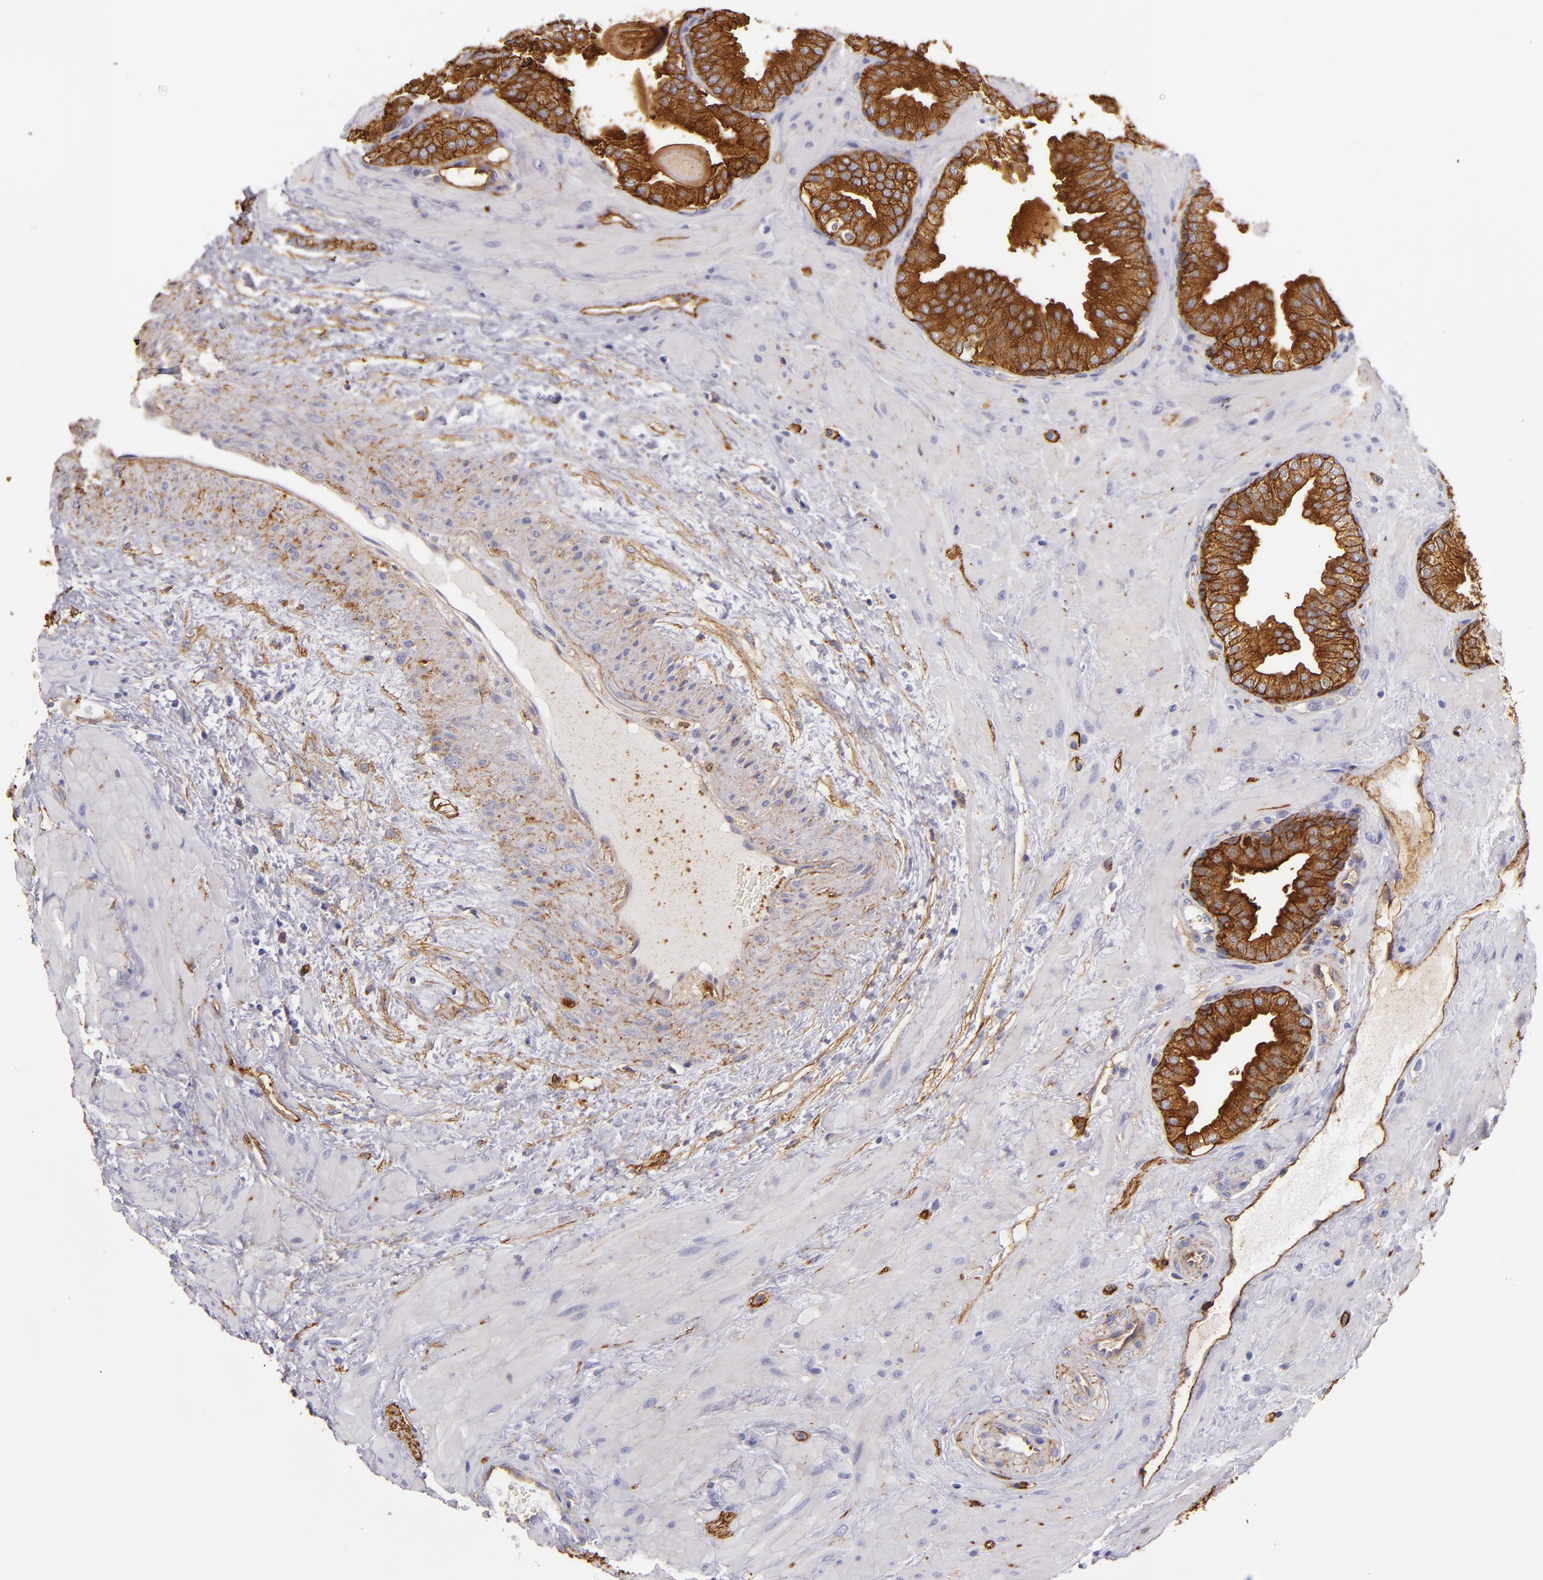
{"staining": {"intensity": "strong", "quantity": ">75%", "location": "cytoplasmic/membranous"}, "tissue": "prostate", "cell_type": "Glandular cells", "image_type": "normal", "snomed": [{"axis": "morphology", "description": "Normal tissue, NOS"}, {"axis": "topography", "description": "Prostate"}], "caption": "A high amount of strong cytoplasmic/membranous expression is present in approximately >75% of glandular cells in unremarkable prostate. (Stains: DAB (3,3'-diaminobenzidine) in brown, nuclei in blue, Microscopy: brightfield microscopy at high magnification).", "gene": "CD9", "patient": {"sex": "male", "age": 51}}